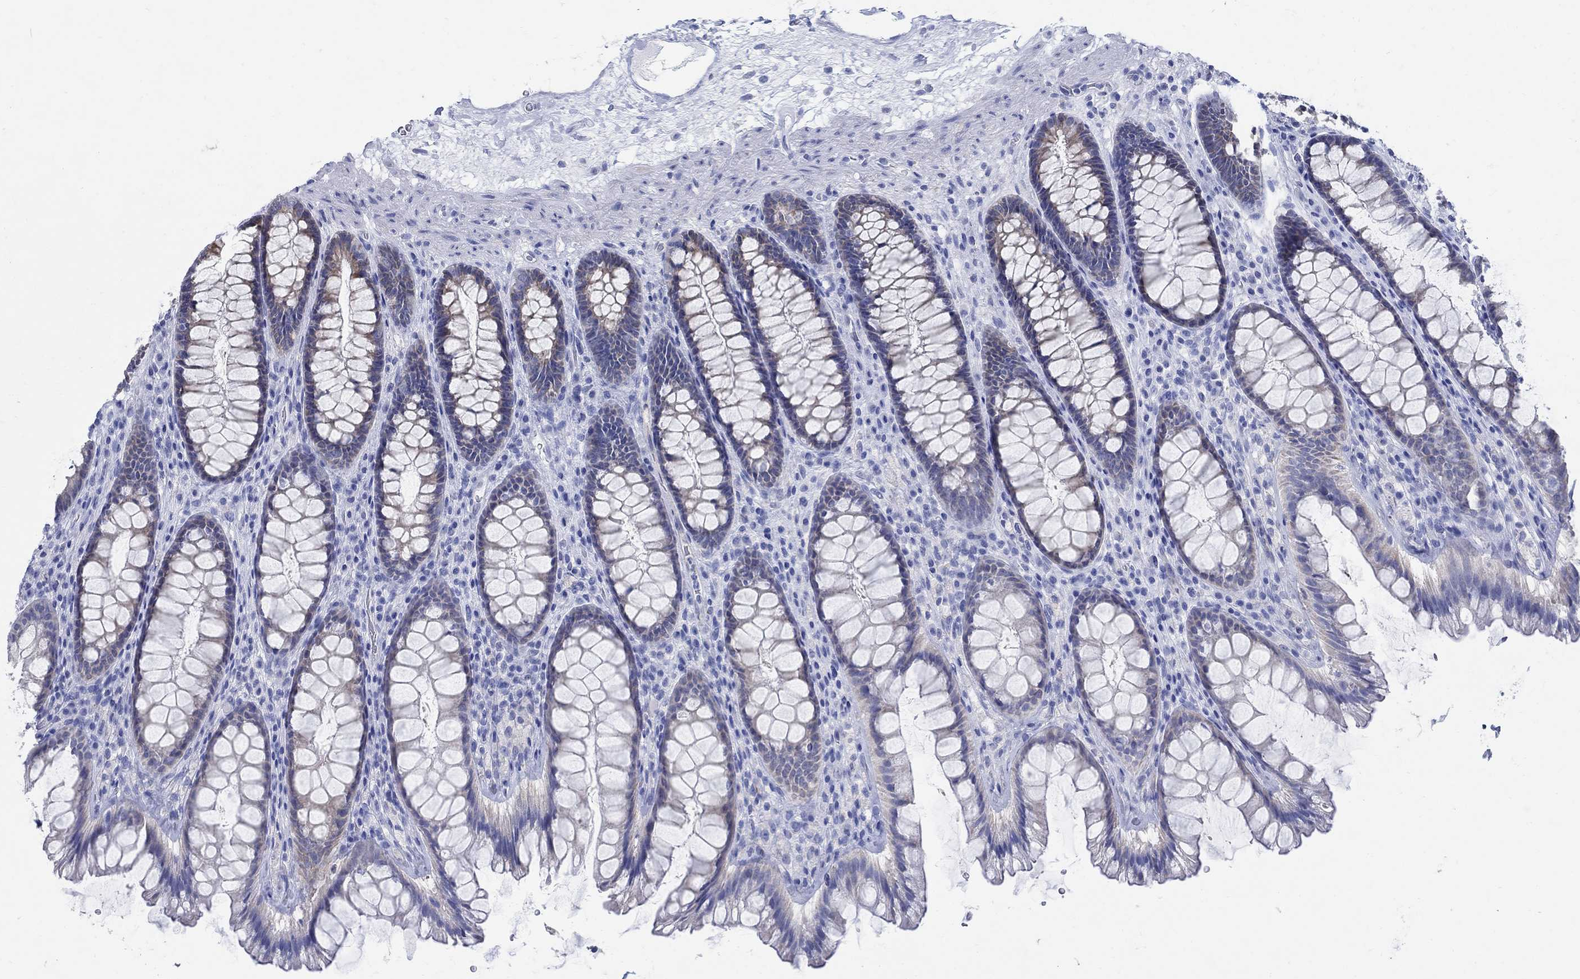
{"staining": {"intensity": "moderate", "quantity": "<25%", "location": "cytoplasmic/membranous"}, "tissue": "rectum", "cell_type": "Glandular cells", "image_type": "normal", "snomed": [{"axis": "morphology", "description": "Normal tissue, NOS"}, {"axis": "topography", "description": "Rectum"}], "caption": "Protein expression by IHC exhibits moderate cytoplasmic/membranous positivity in approximately <25% of glandular cells in normal rectum. The protein is stained brown, and the nuclei are stained in blue (DAB IHC with brightfield microscopy, high magnification).", "gene": "ZDHHC14", "patient": {"sex": "male", "age": 72}}